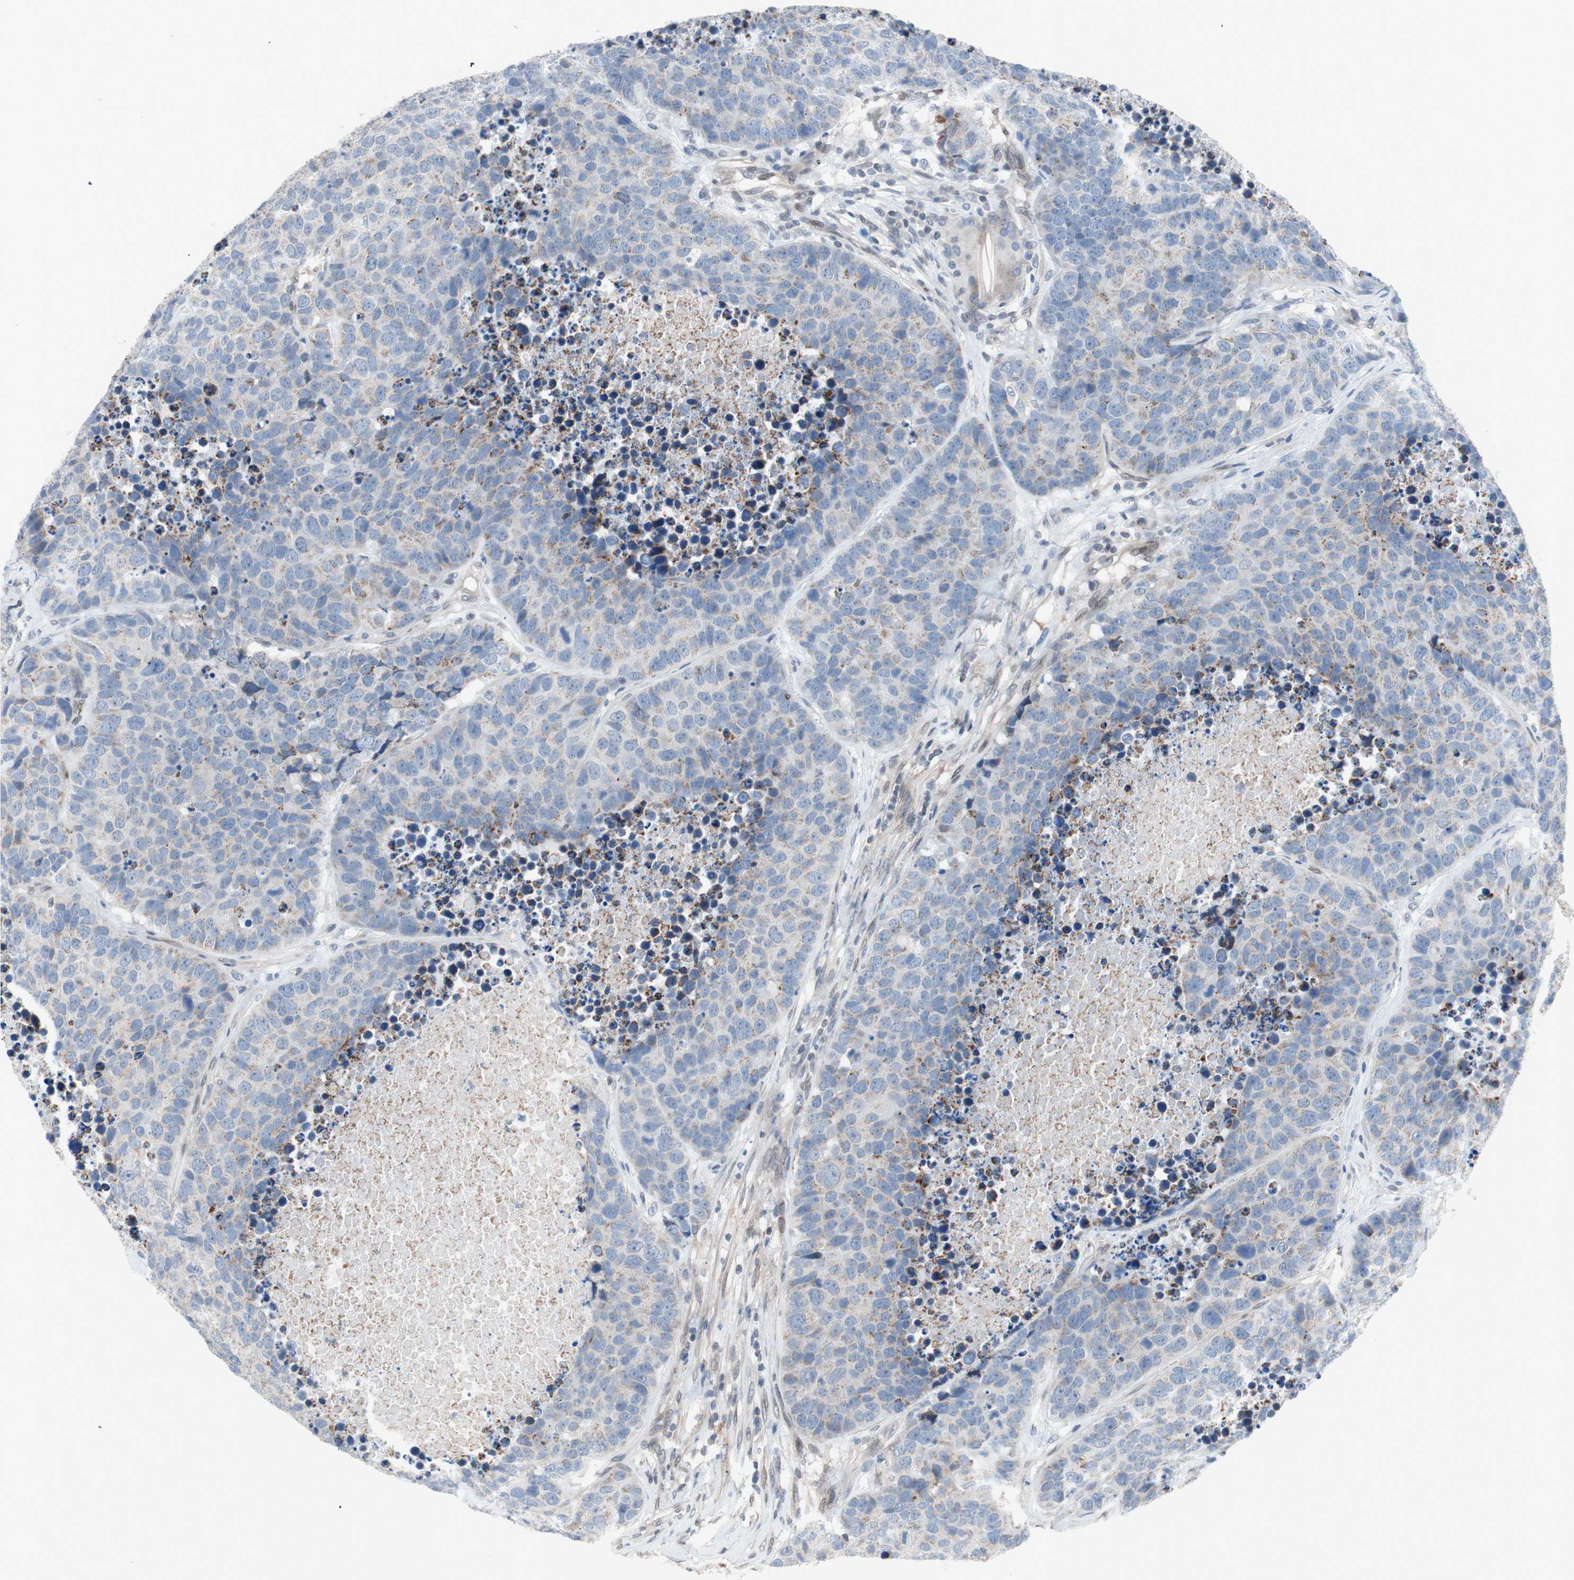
{"staining": {"intensity": "negative", "quantity": "none", "location": "none"}, "tissue": "carcinoid", "cell_type": "Tumor cells", "image_type": "cancer", "snomed": [{"axis": "morphology", "description": "Carcinoid, malignant, NOS"}, {"axis": "topography", "description": "Lung"}], "caption": "Immunohistochemistry (IHC) micrograph of neoplastic tissue: human carcinoid stained with DAB demonstrates no significant protein staining in tumor cells.", "gene": "ARNT2", "patient": {"sex": "male", "age": 60}}